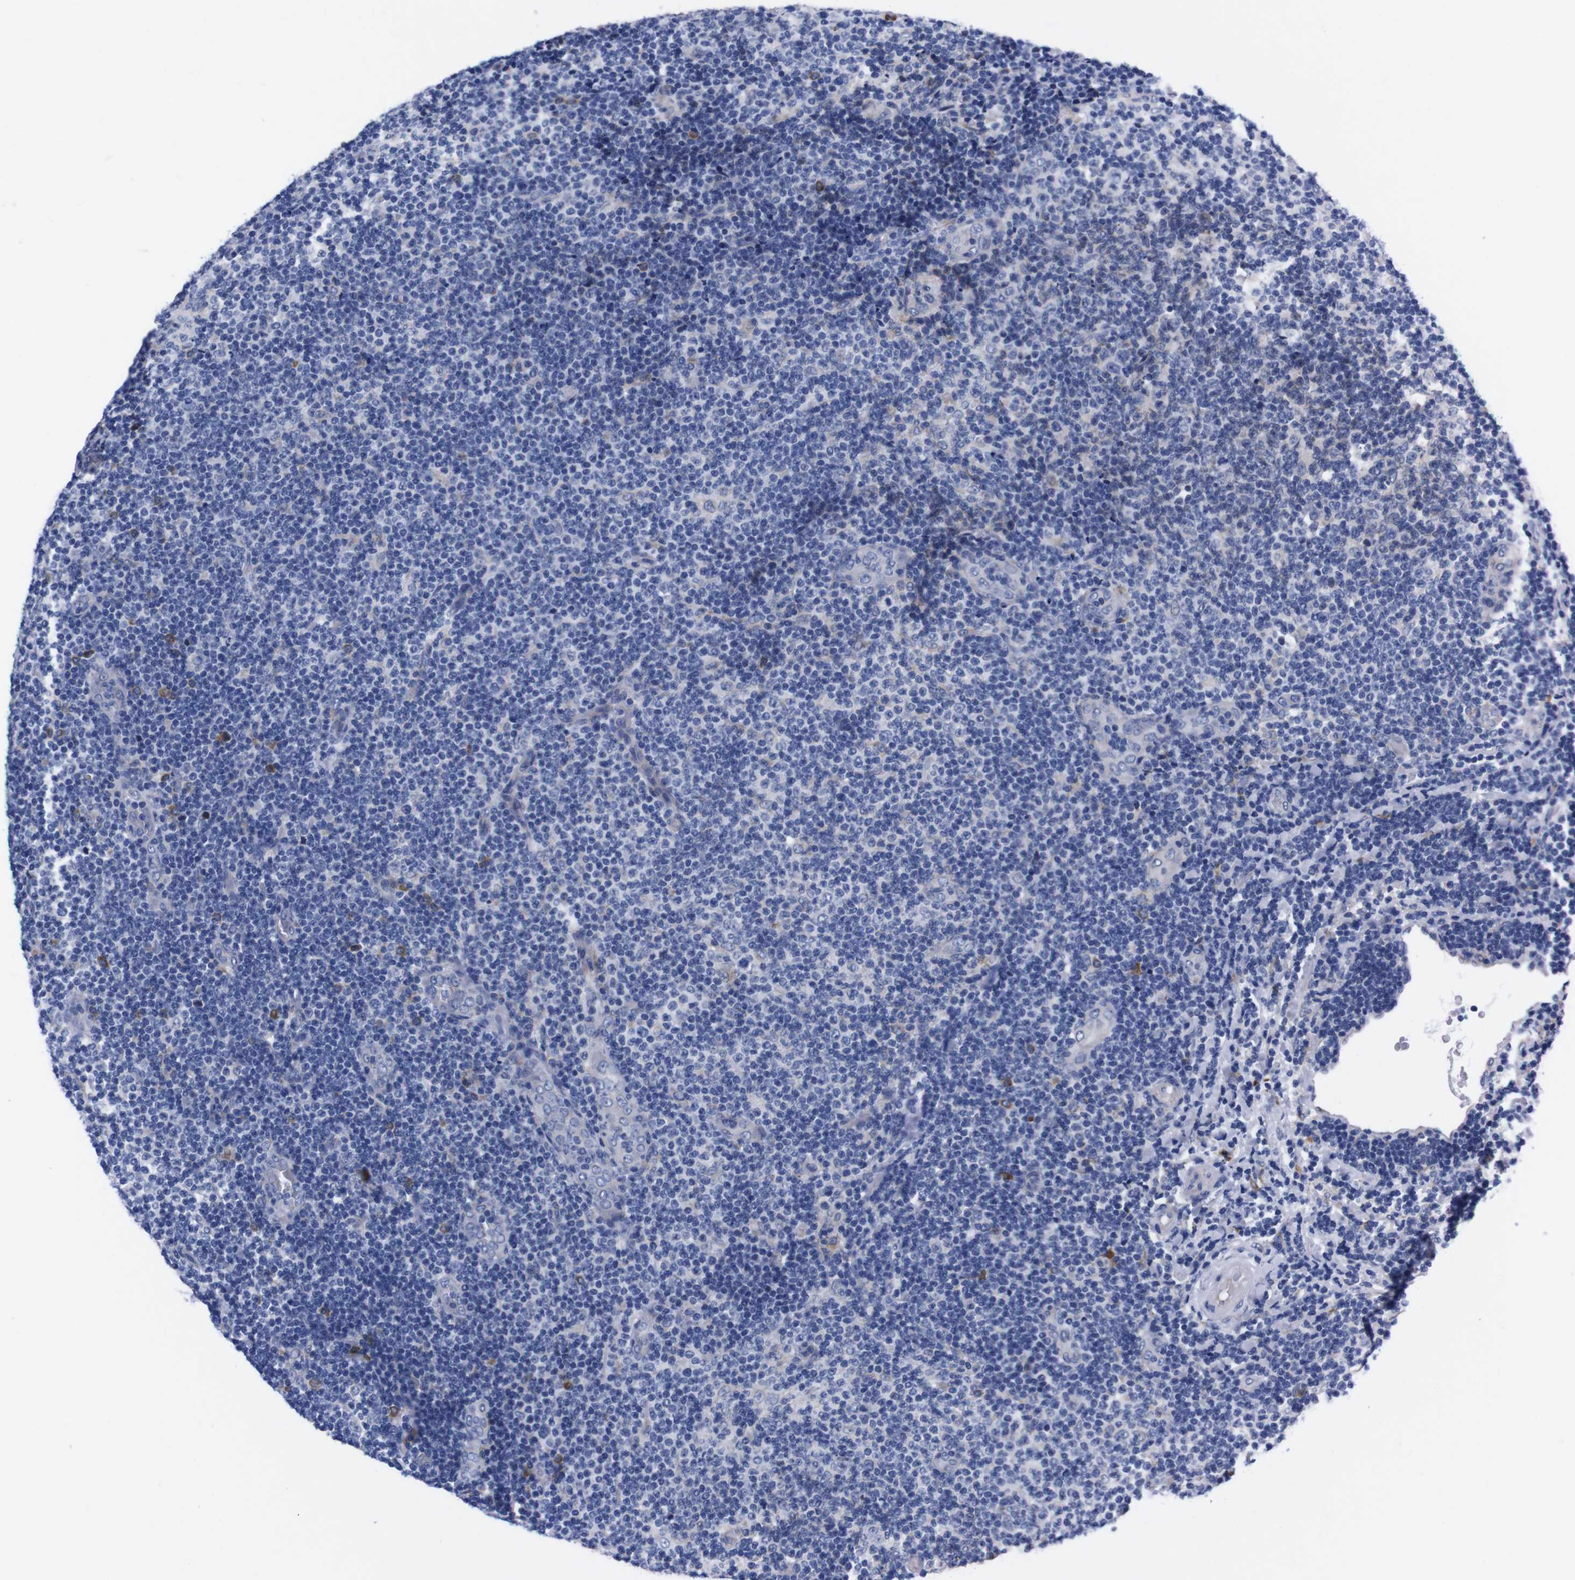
{"staining": {"intensity": "negative", "quantity": "none", "location": "none"}, "tissue": "lymphoma", "cell_type": "Tumor cells", "image_type": "cancer", "snomed": [{"axis": "morphology", "description": "Malignant lymphoma, non-Hodgkin's type, Low grade"}, {"axis": "topography", "description": "Lymph node"}], "caption": "Immunohistochemistry (IHC) photomicrograph of human malignant lymphoma, non-Hodgkin's type (low-grade) stained for a protein (brown), which demonstrates no positivity in tumor cells.", "gene": "NEBL", "patient": {"sex": "male", "age": 83}}